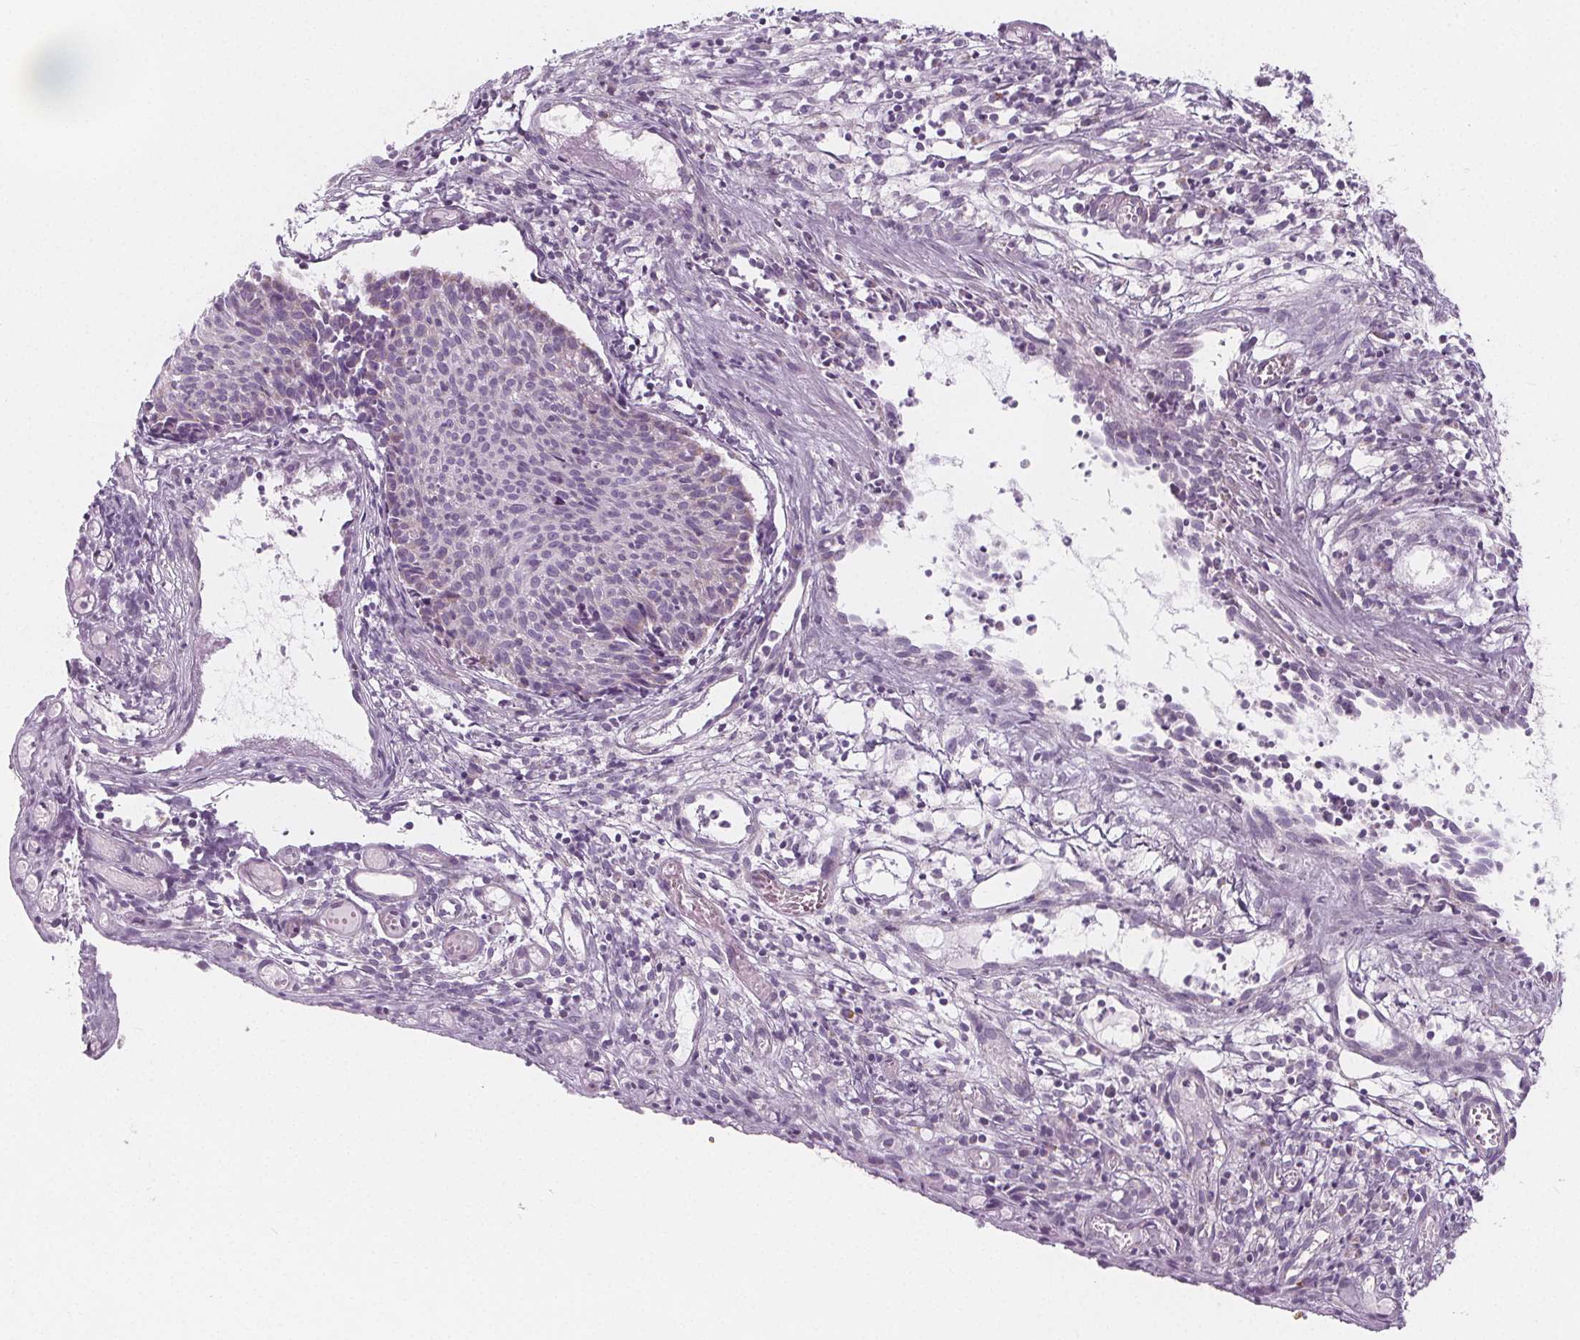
{"staining": {"intensity": "weak", "quantity": "<25%", "location": "cytoplasmic/membranous"}, "tissue": "cervical cancer", "cell_type": "Tumor cells", "image_type": "cancer", "snomed": [{"axis": "morphology", "description": "Squamous cell carcinoma, NOS"}, {"axis": "topography", "description": "Cervix"}], "caption": "The IHC photomicrograph has no significant positivity in tumor cells of cervical squamous cell carcinoma tissue.", "gene": "IL17C", "patient": {"sex": "female", "age": 30}}